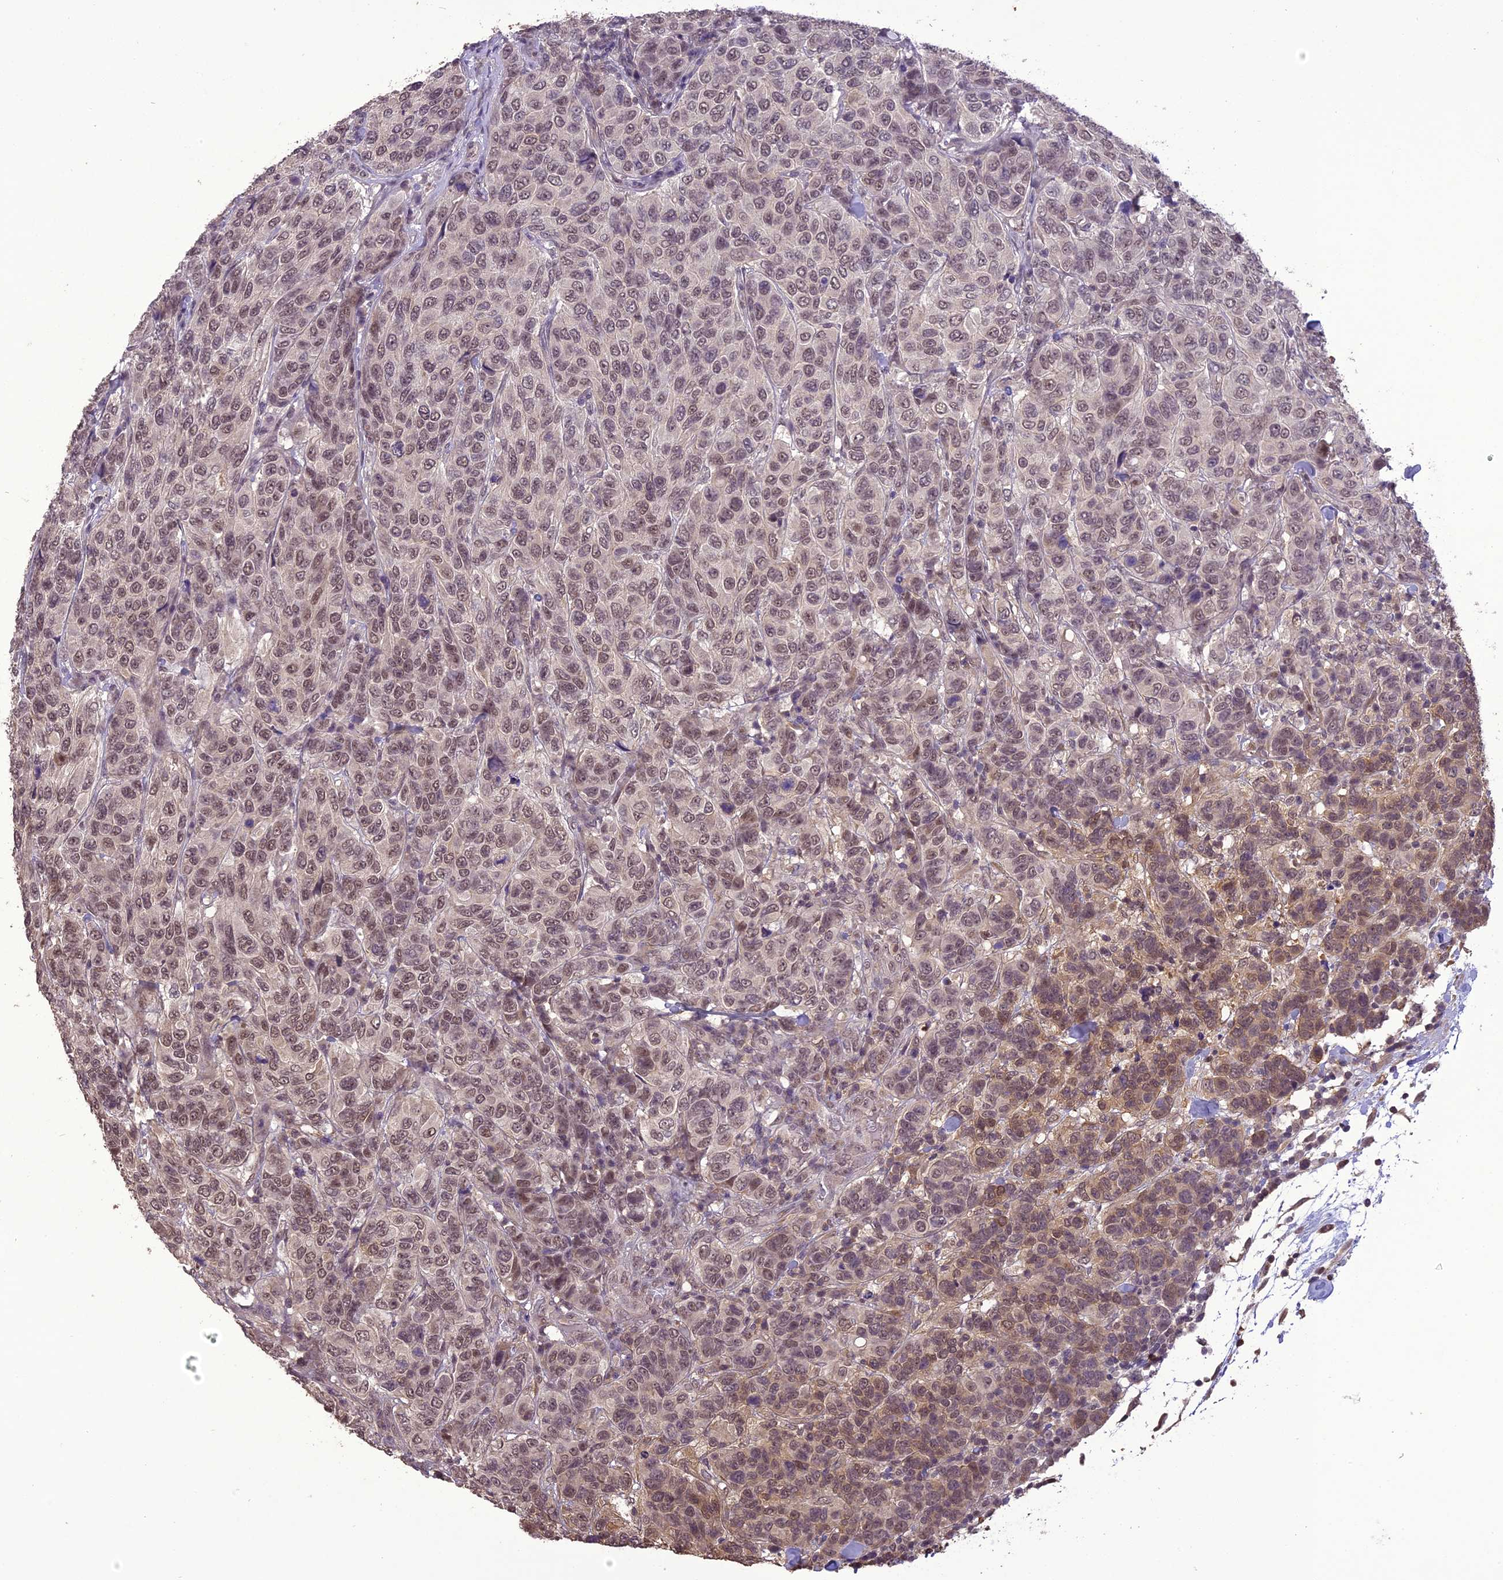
{"staining": {"intensity": "moderate", "quantity": "25%-75%", "location": "nuclear"}, "tissue": "breast cancer", "cell_type": "Tumor cells", "image_type": "cancer", "snomed": [{"axis": "morphology", "description": "Duct carcinoma"}, {"axis": "topography", "description": "Breast"}], "caption": "Immunohistochemistry (IHC) staining of breast invasive ductal carcinoma, which exhibits medium levels of moderate nuclear staining in about 25%-75% of tumor cells indicating moderate nuclear protein staining. The staining was performed using DAB (3,3'-diaminobenzidine) (brown) for protein detection and nuclei were counterstained in hematoxylin (blue).", "gene": "TIGD7", "patient": {"sex": "female", "age": 55}}